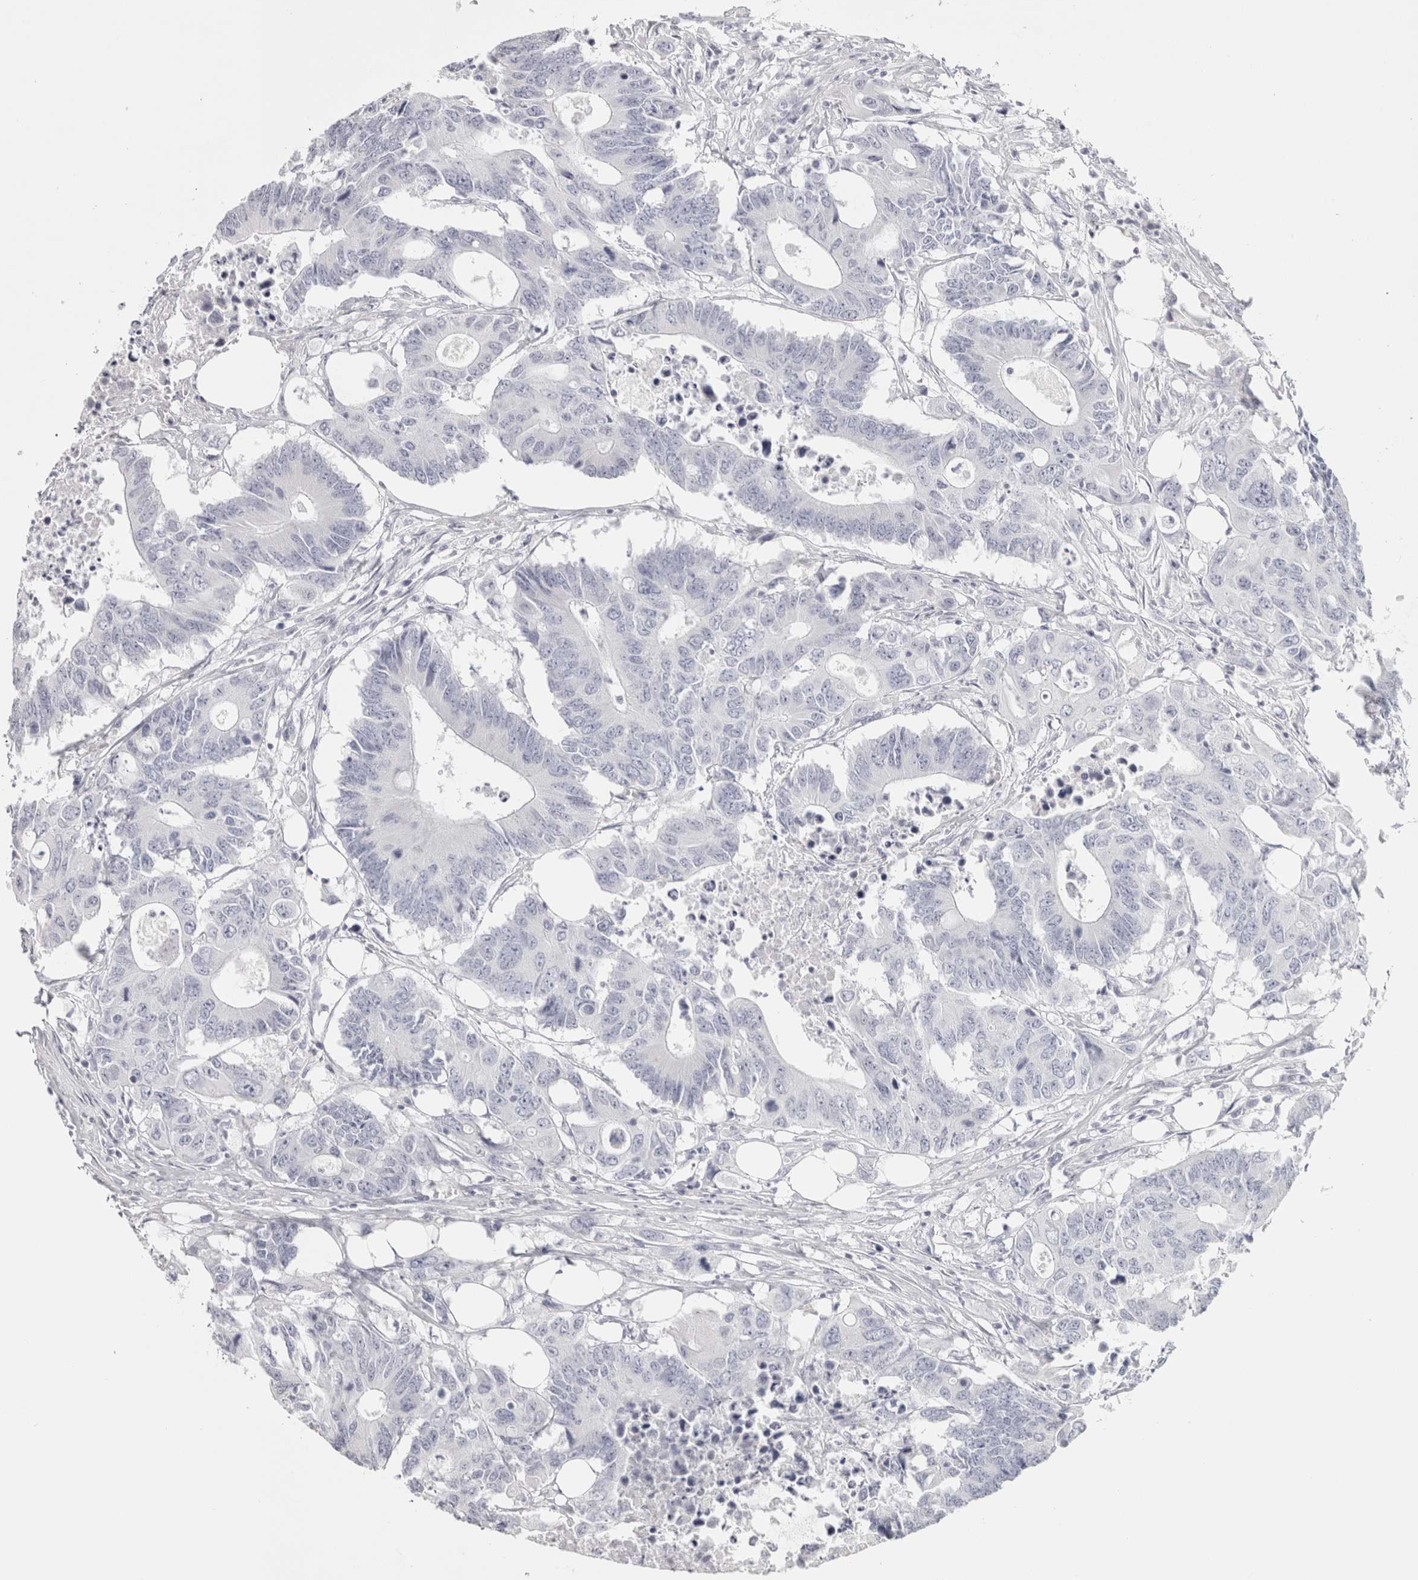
{"staining": {"intensity": "negative", "quantity": "none", "location": "none"}, "tissue": "colorectal cancer", "cell_type": "Tumor cells", "image_type": "cancer", "snomed": [{"axis": "morphology", "description": "Adenocarcinoma, NOS"}, {"axis": "topography", "description": "Colon"}], "caption": "Tumor cells show no significant staining in colorectal cancer (adenocarcinoma). (Stains: DAB (3,3'-diaminobenzidine) immunohistochemistry (IHC) with hematoxylin counter stain, Microscopy: brightfield microscopy at high magnification).", "gene": "GARIN1A", "patient": {"sex": "male", "age": 71}}